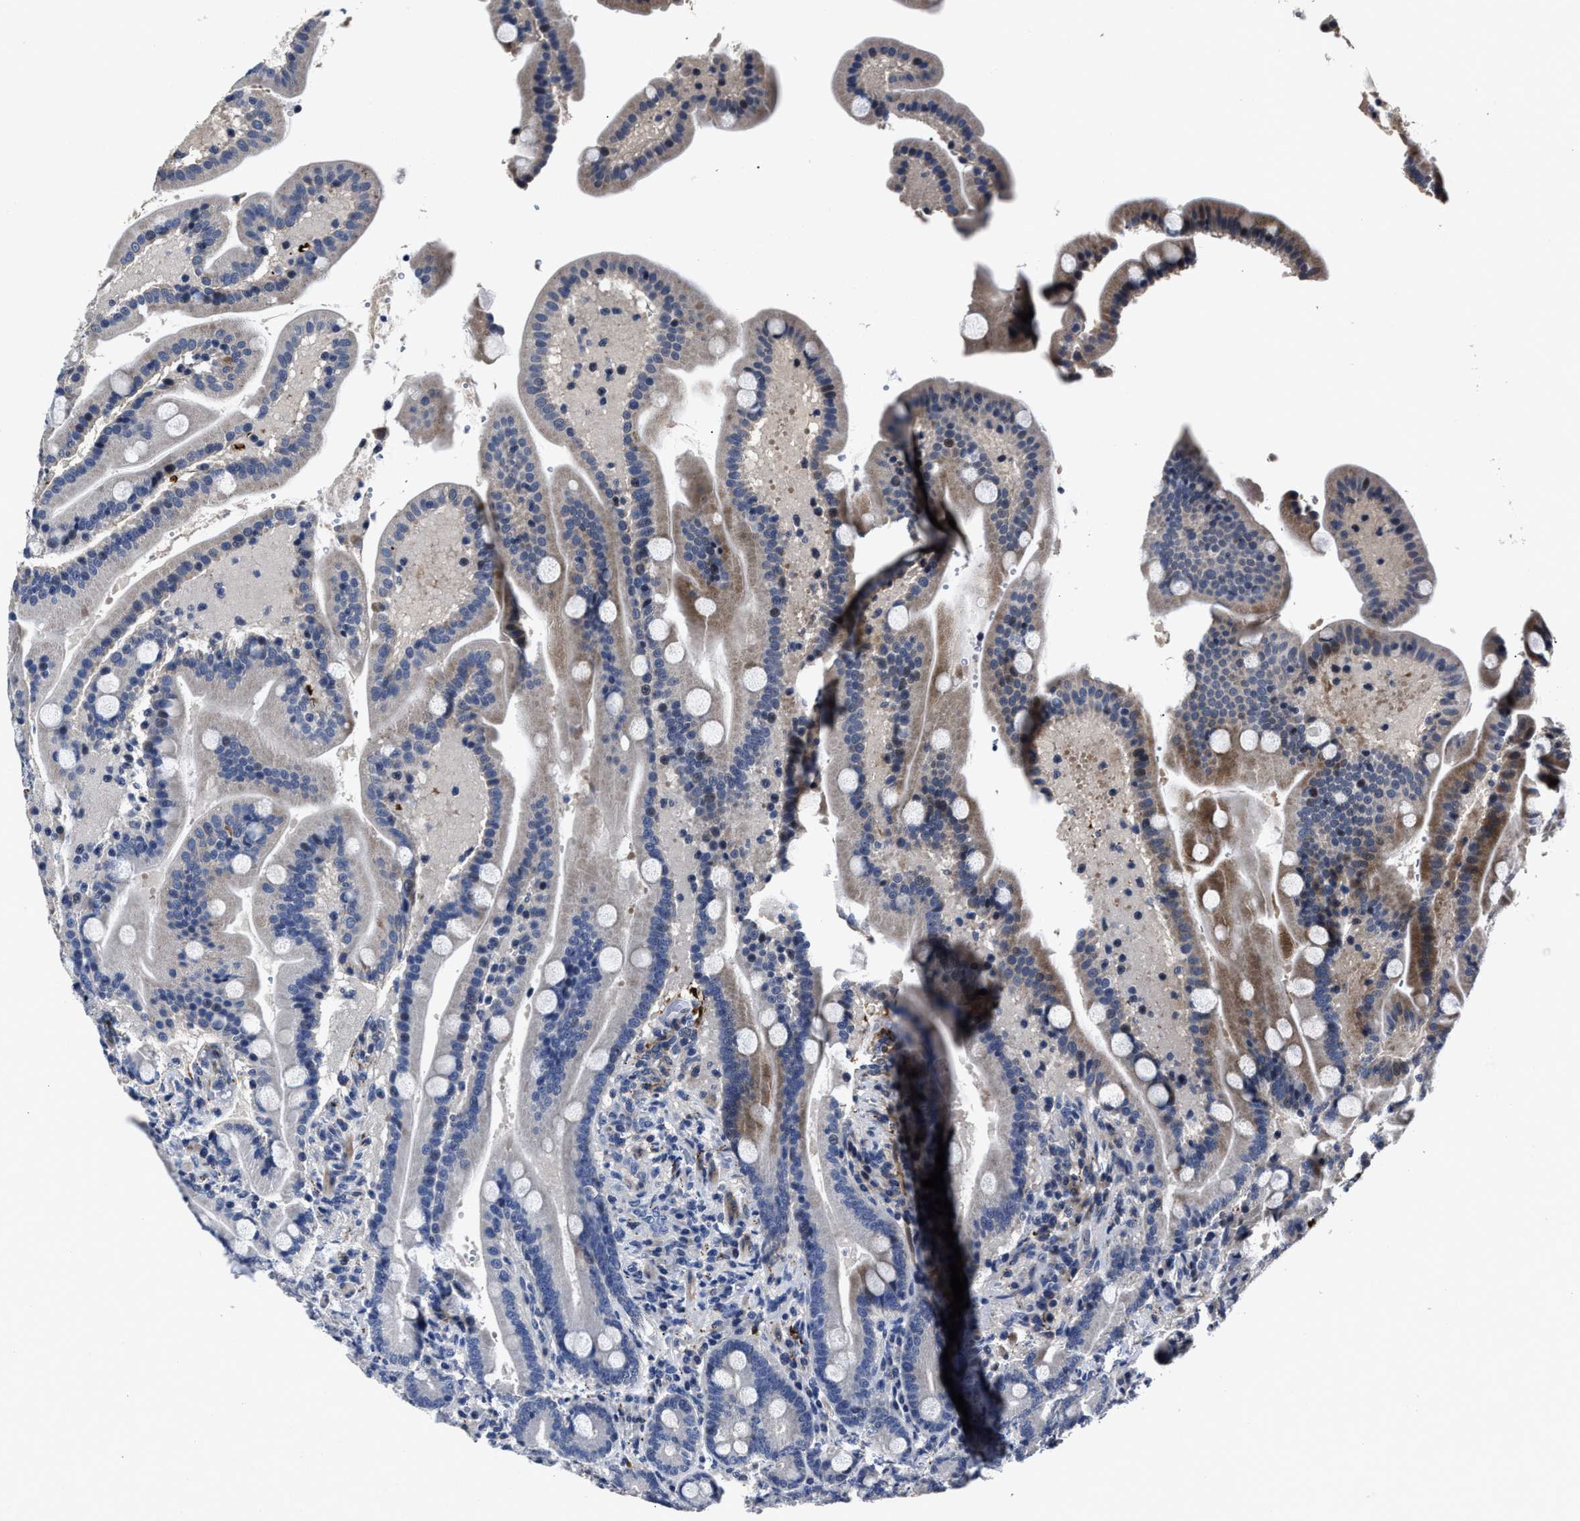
{"staining": {"intensity": "moderate", "quantity": "<25%", "location": "cytoplasmic/membranous"}, "tissue": "duodenum", "cell_type": "Glandular cells", "image_type": "normal", "snomed": [{"axis": "morphology", "description": "Normal tissue, NOS"}, {"axis": "topography", "description": "Duodenum"}], "caption": "Immunohistochemistry (IHC) (DAB (3,3'-diaminobenzidine)) staining of benign duodenum displays moderate cytoplasmic/membranous protein staining in about <25% of glandular cells. Using DAB (brown) and hematoxylin (blue) stains, captured at high magnification using brightfield microscopy.", "gene": "RSBN1L", "patient": {"sex": "male", "age": 54}}